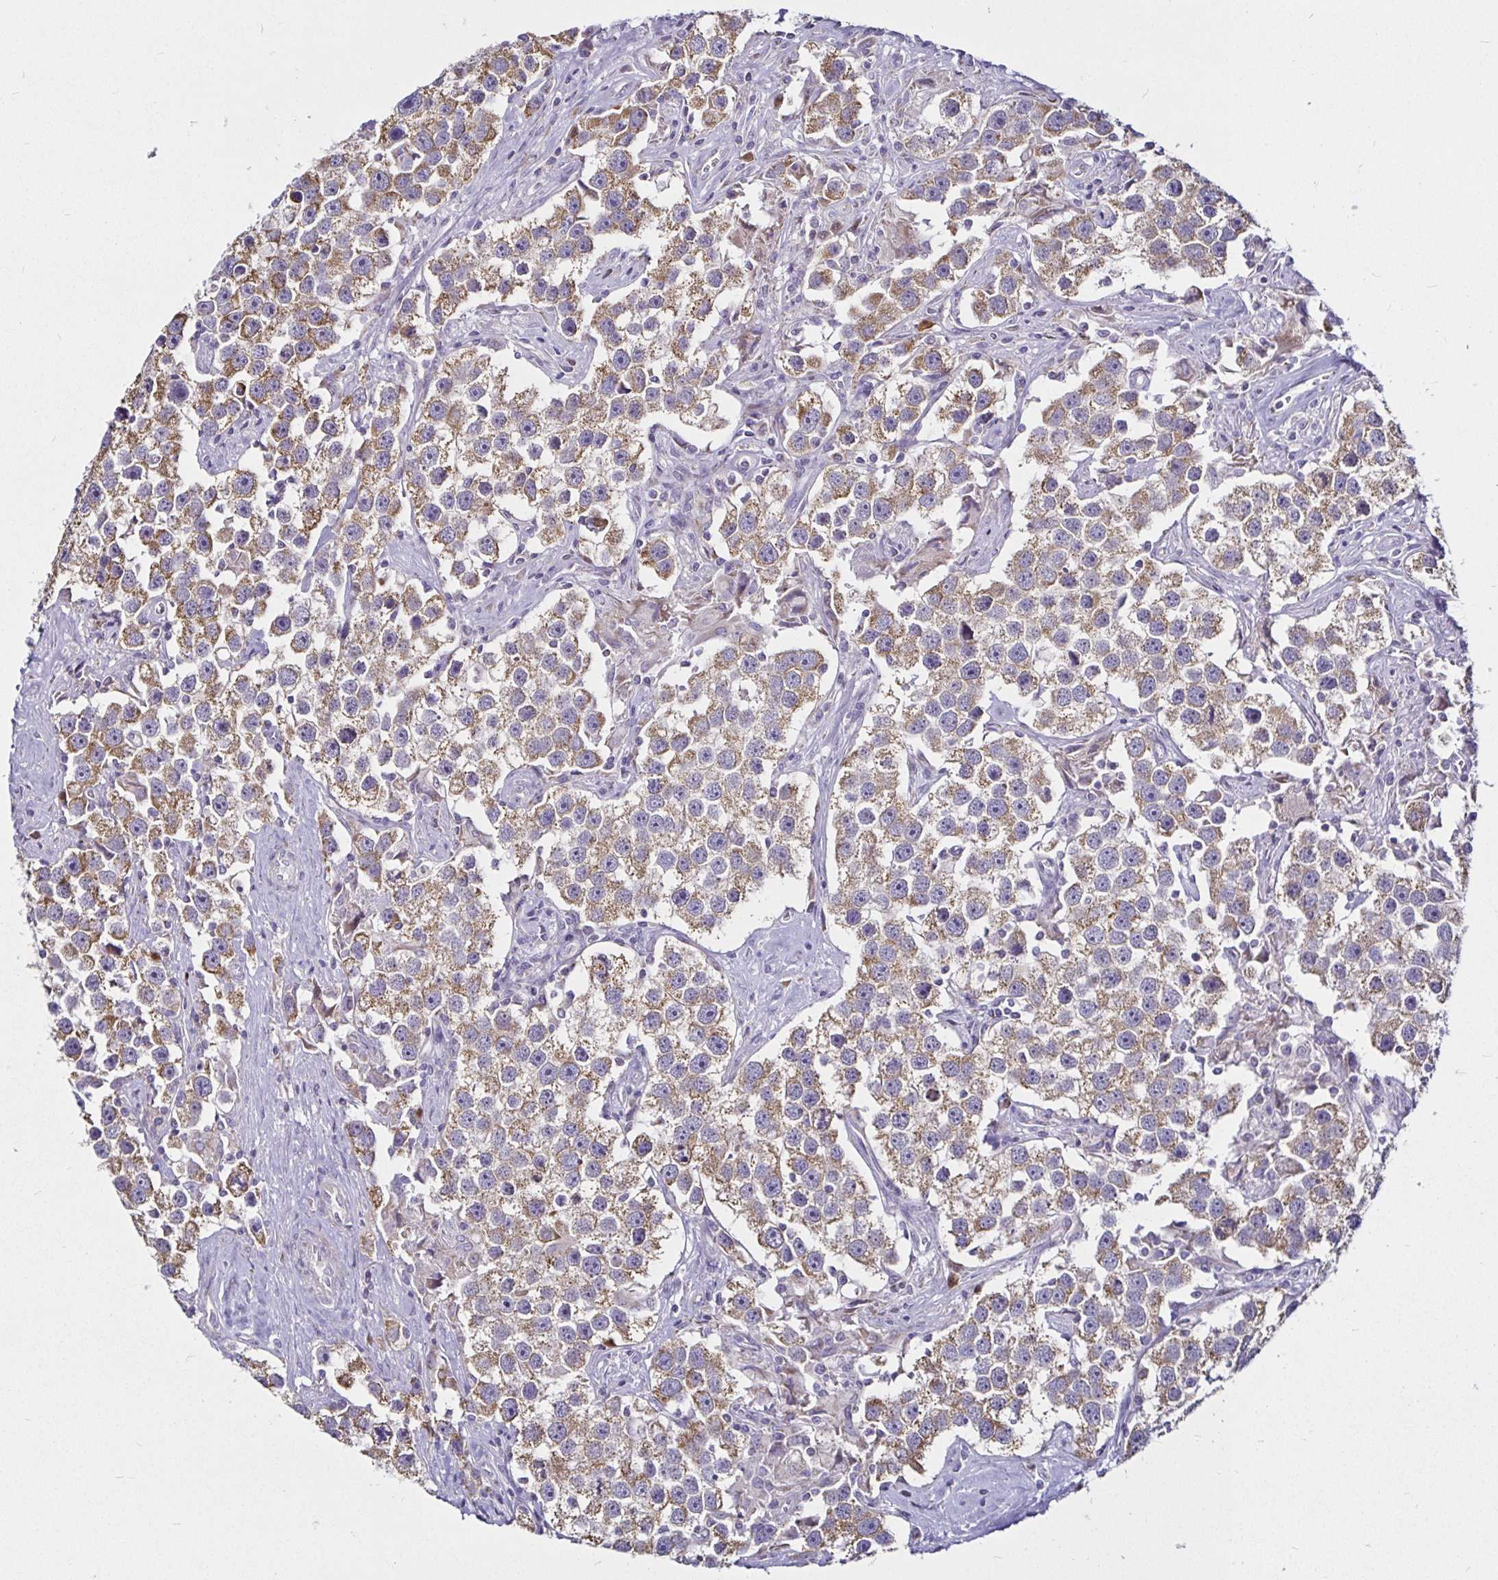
{"staining": {"intensity": "moderate", "quantity": ">75%", "location": "cytoplasmic/membranous"}, "tissue": "testis cancer", "cell_type": "Tumor cells", "image_type": "cancer", "snomed": [{"axis": "morphology", "description": "Seminoma, NOS"}, {"axis": "topography", "description": "Testis"}], "caption": "Immunohistochemistry (IHC) of human testis seminoma reveals medium levels of moderate cytoplasmic/membranous staining in about >75% of tumor cells.", "gene": "PGAM2", "patient": {"sex": "male", "age": 49}}